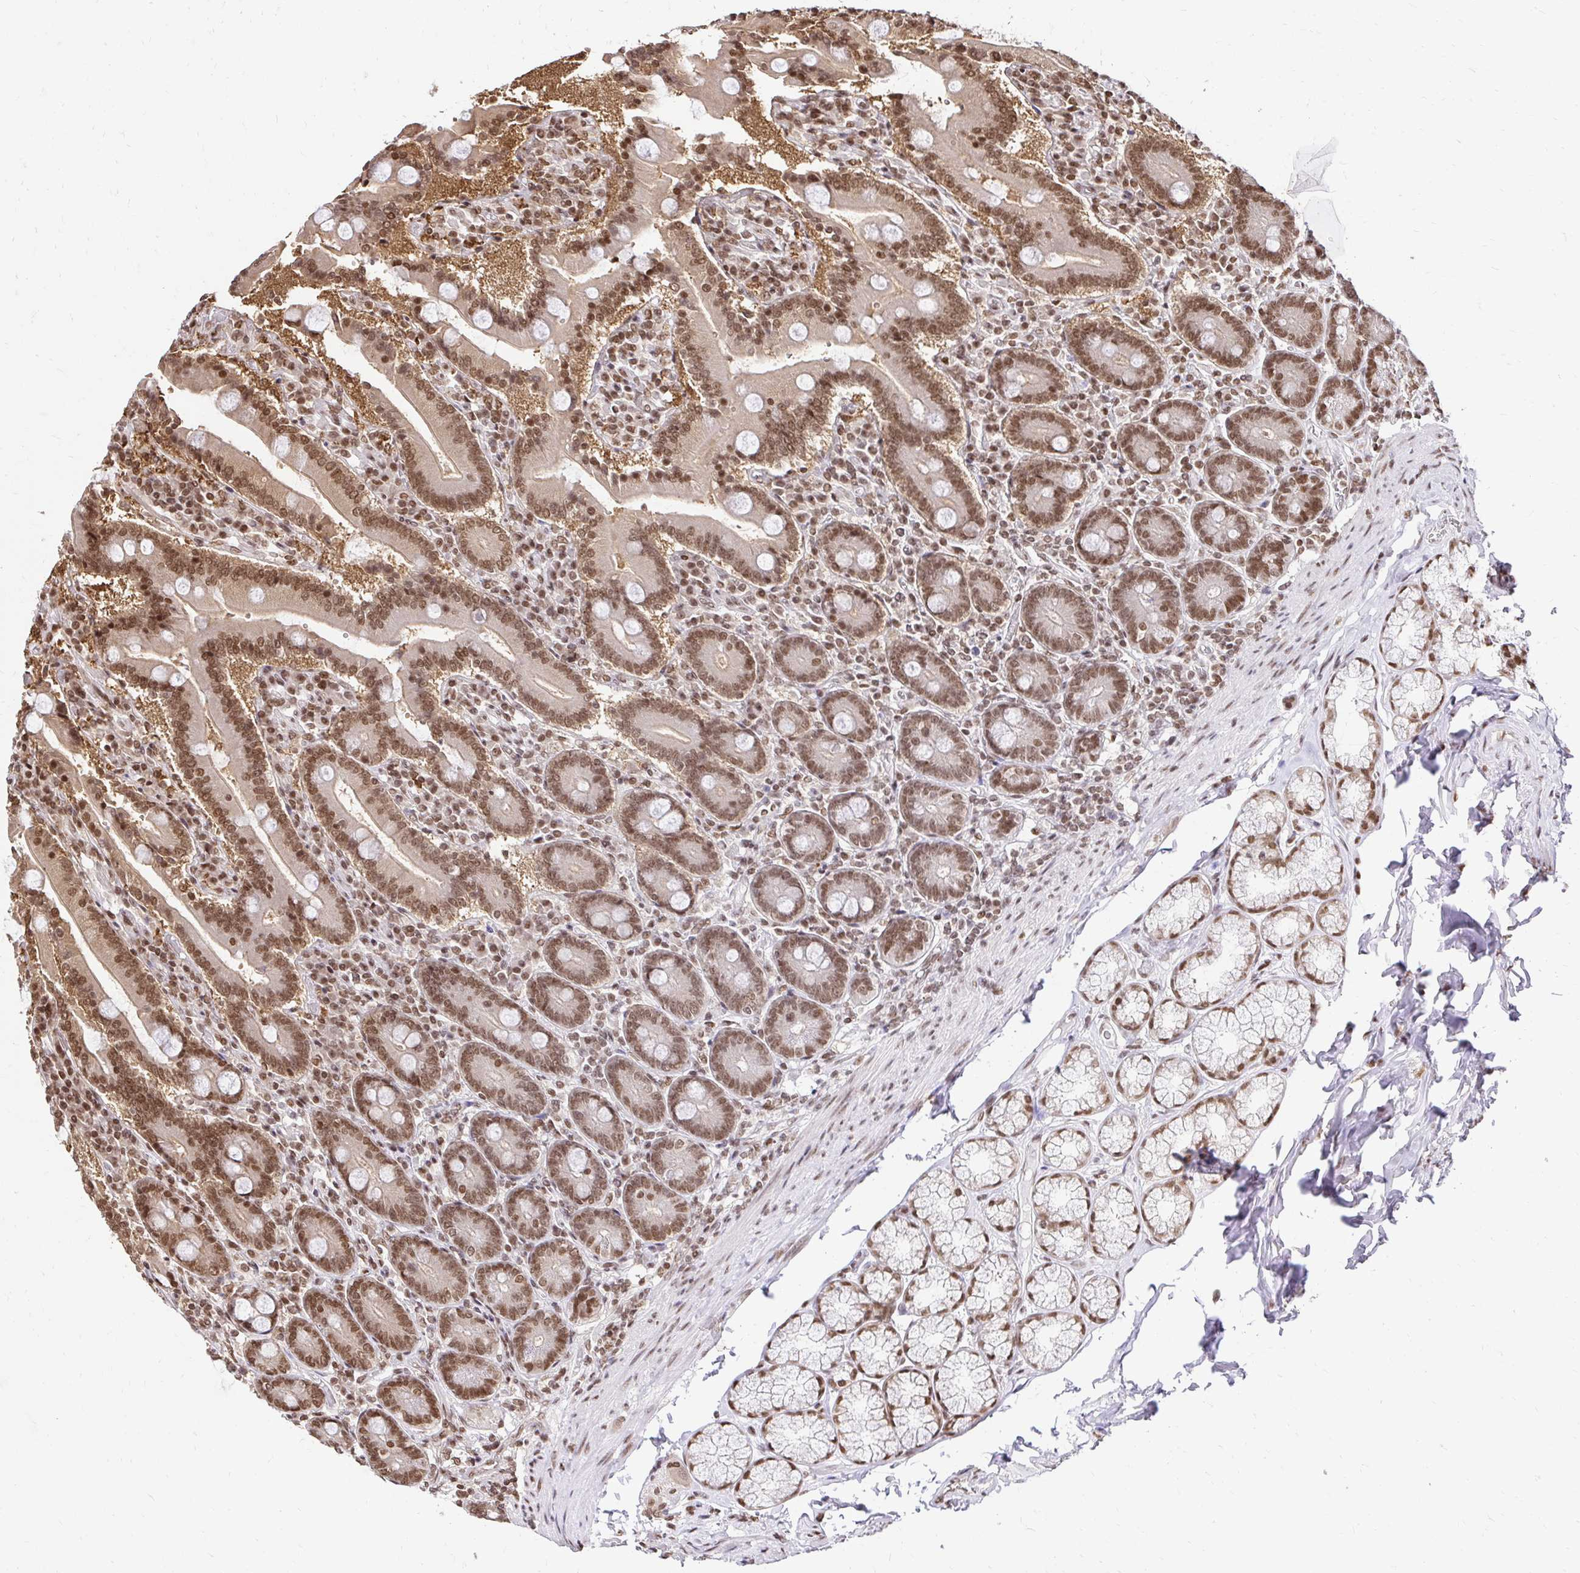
{"staining": {"intensity": "moderate", "quantity": ">75%", "location": "nuclear"}, "tissue": "duodenum", "cell_type": "Glandular cells", "image_type": "normal", "snomed": [{"axis": "morphology", "description": "Normal tissue, NOS"}, {"axis": "topography", "description": "Duodenum"}], "caption": "The photomicrograph displays immunohistochemical staining of unremarkable duodenum. There is moderate nuclear positivity is identified in about >75% of glandular cells.", "gene": "GLYR1", "patient": {"sex": "female", "age": 62}}